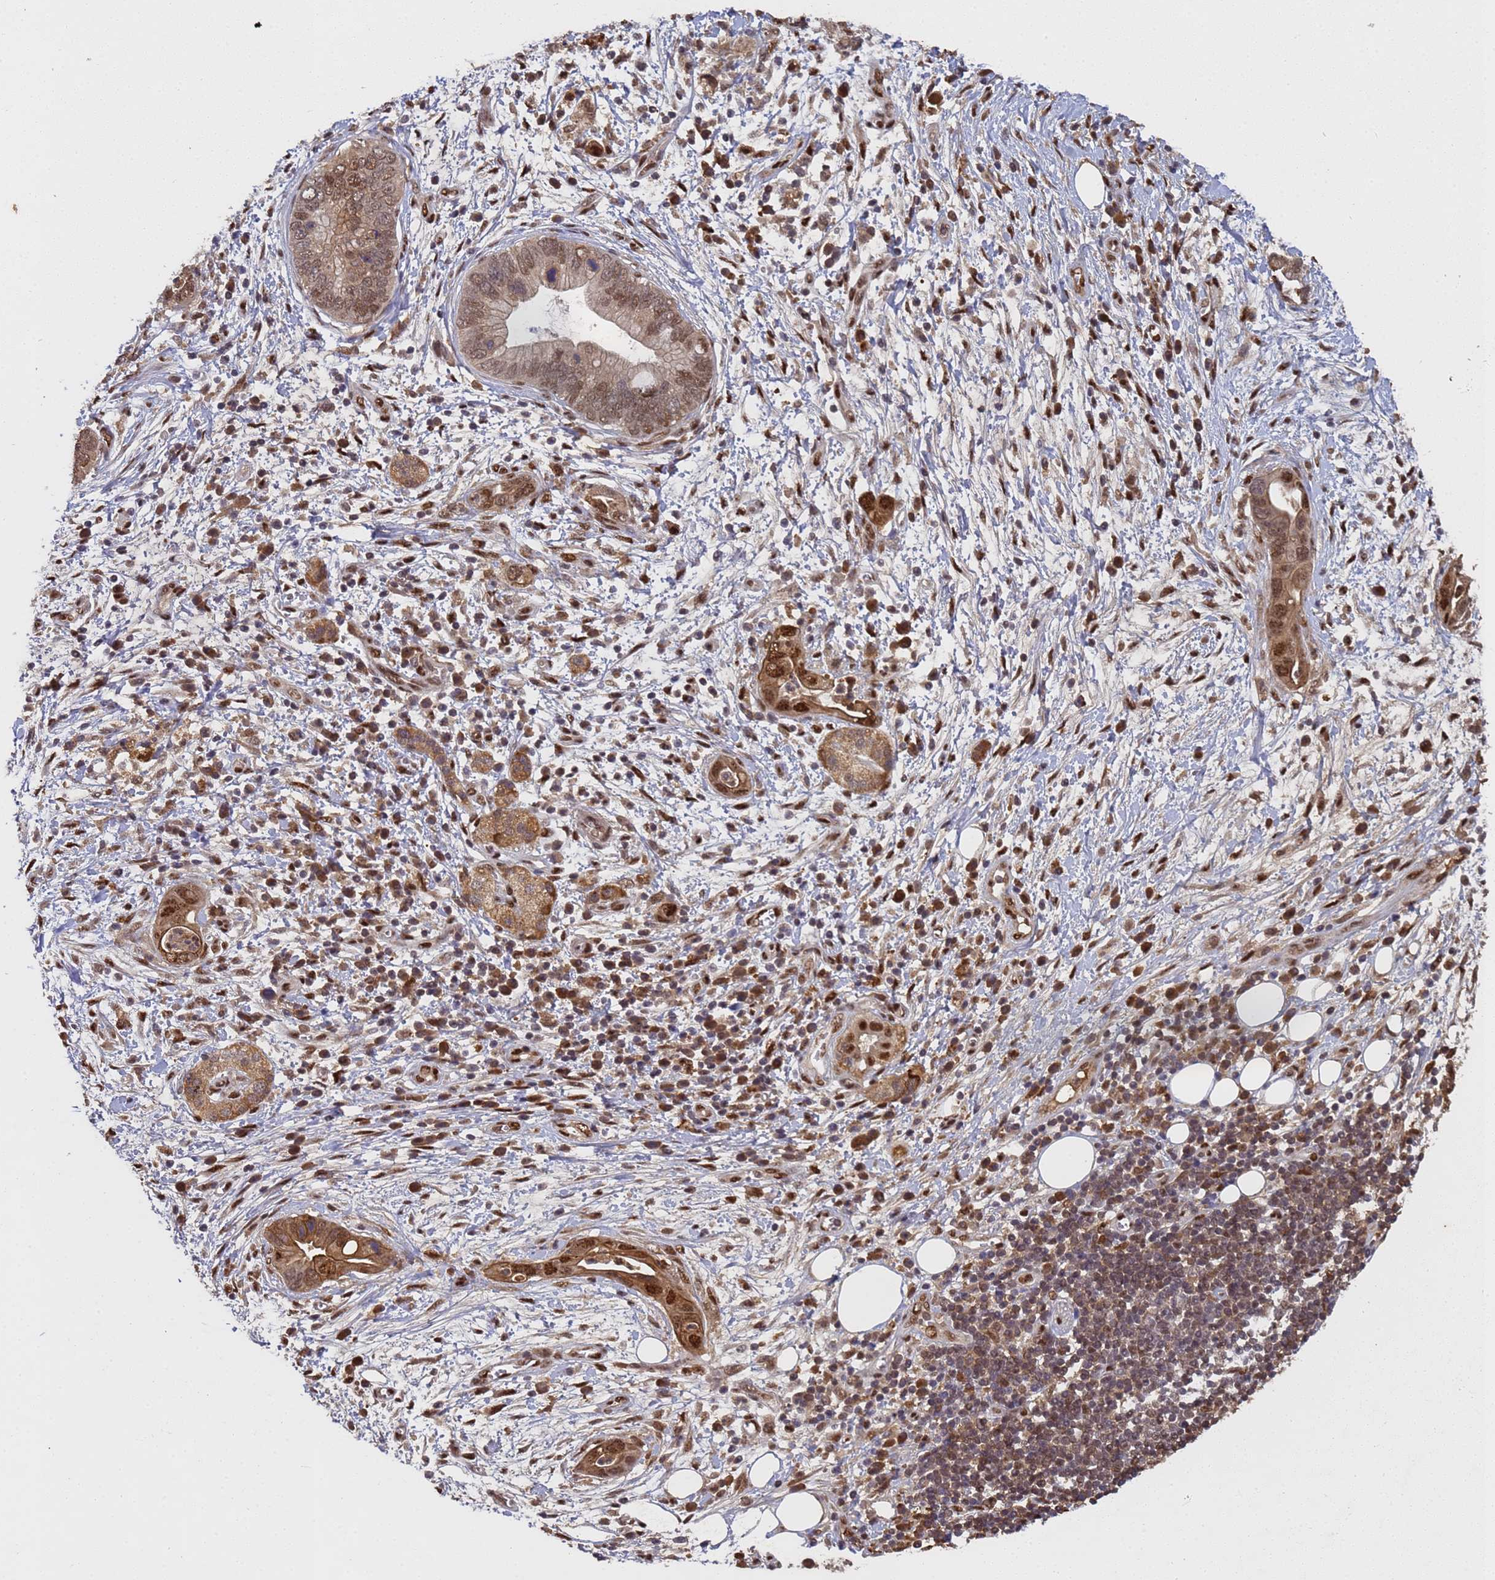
{"staining": {"intensity": "moderate", "quantity": ">75%", "location": "cytoplasmic/membranous,nuclear"}, "tissue": "pancreatic cancer", "cell_type": "Tumor cells", "image_type": "cancer", "snomed": [{"axis": "morphology", "description": "Adenocarcinoma, NOS"}, {"axis": "topography", "description": "Pancreas"}], "caption": "Pancreatic adenocarcinoma tissue reveals moderate cytoplasmic/membranous and nuclear positivity in approximately >75% of tumor cells, visualized by immunohistochemistry. The protein of interest is stained brown, and the nuclei are stained in blue (DAB (3,3'-diaminobenzidine) IHC with brightfield microscopy, high magnification).", "gene": "SECISBP2", "patient": {"sex": "male", "age": 75}}